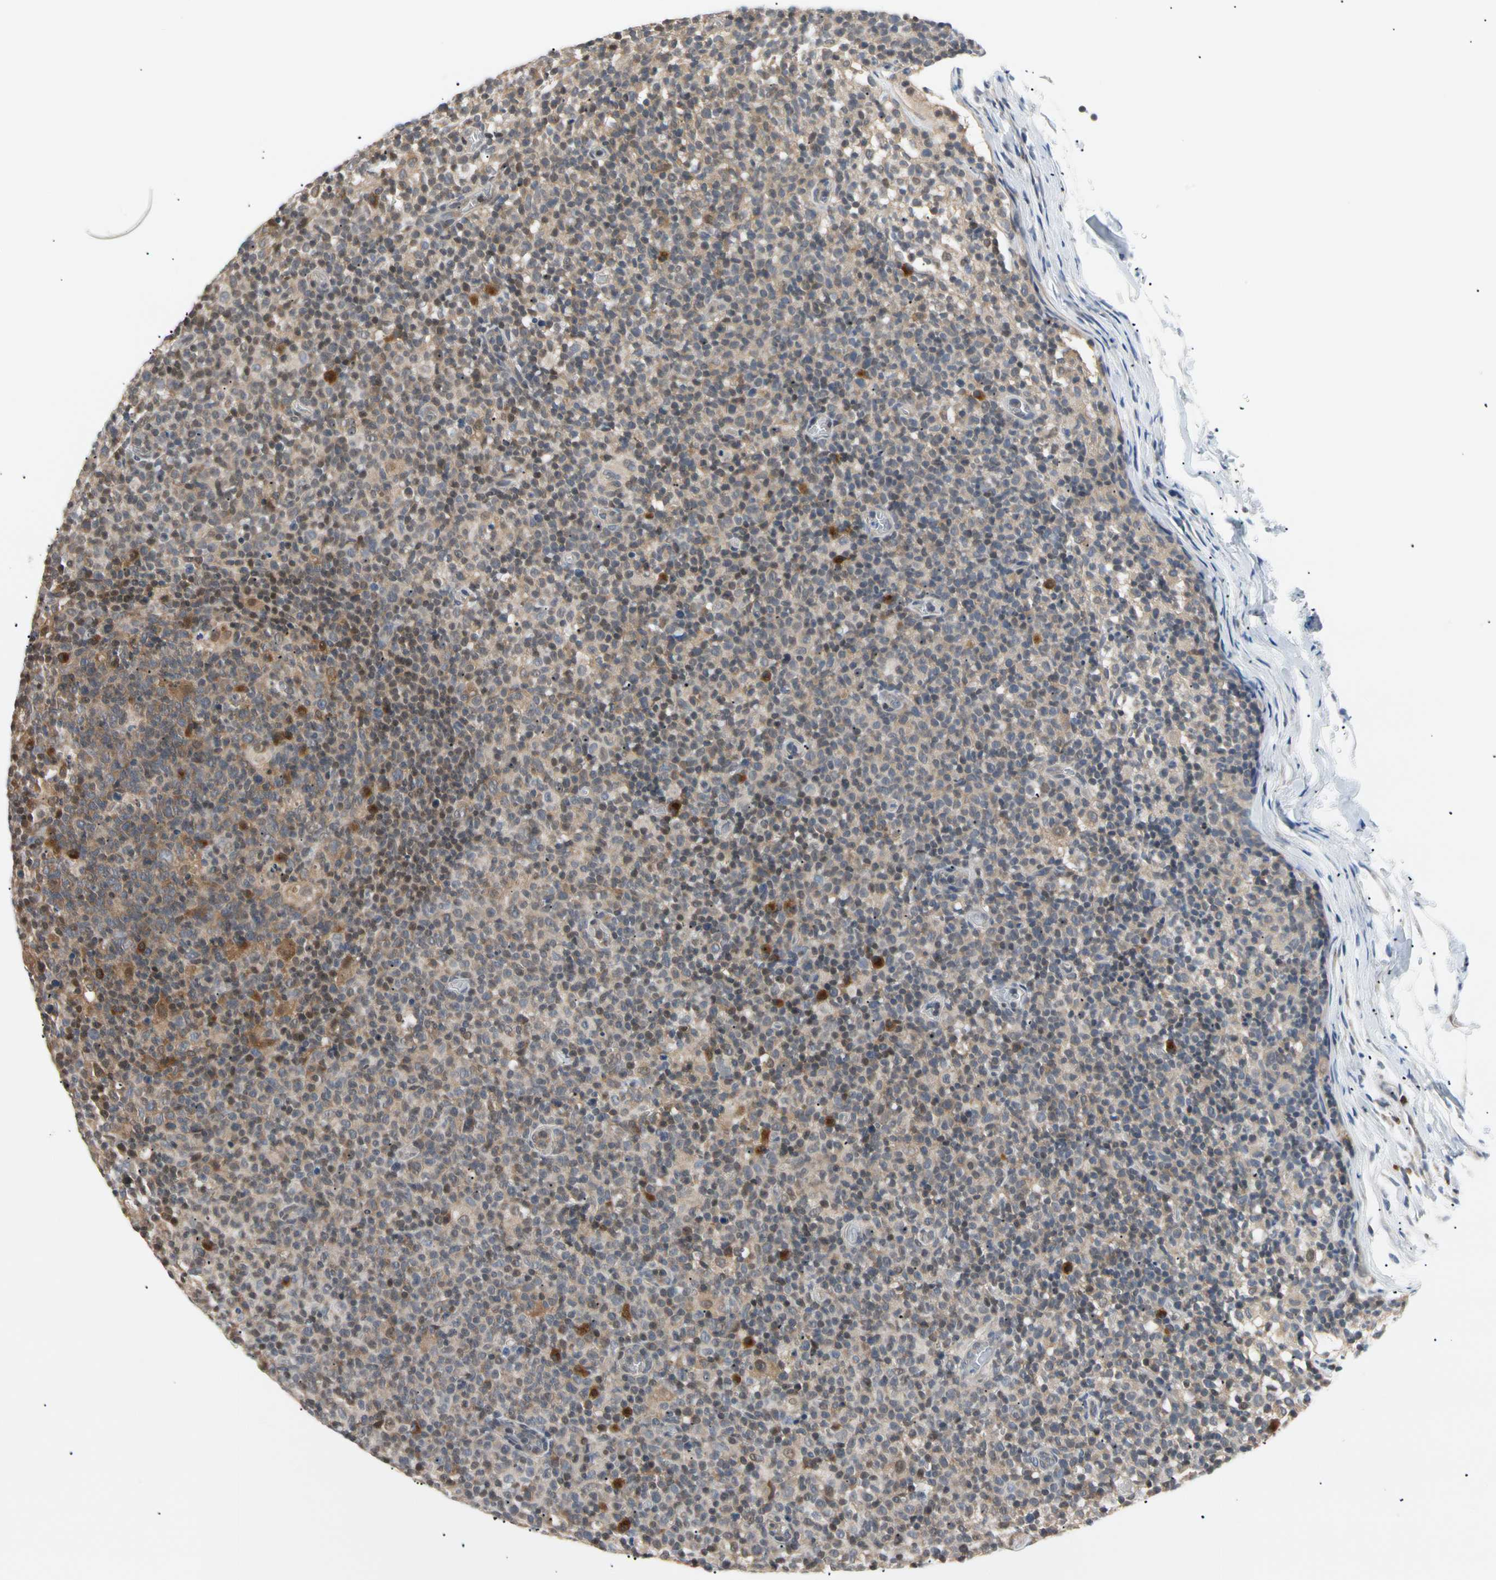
{"staining": {"intensity": "moderate", "quantity": ">75%", "location": "cytoplasmic/membranous"}, "tissue": "lymph node", "cell_type": "Germinal center cells", "image_type": "normal", "snomed": [{"axis": "morphology", "description": "Normal tissue, NOS"}, {"axis": "morphology", "description": "Inflammation, NOS"}, {"axis": "topography", "description": "Lymph node"}], "caption": "Brown immunohistochemical staining in benign lymph node shows moderate cytoplasmic/membranous expression in approximately >75% of germinal center cells.", "gene": "SEC23B", "patient": {"sex": "male", "age": 55}}